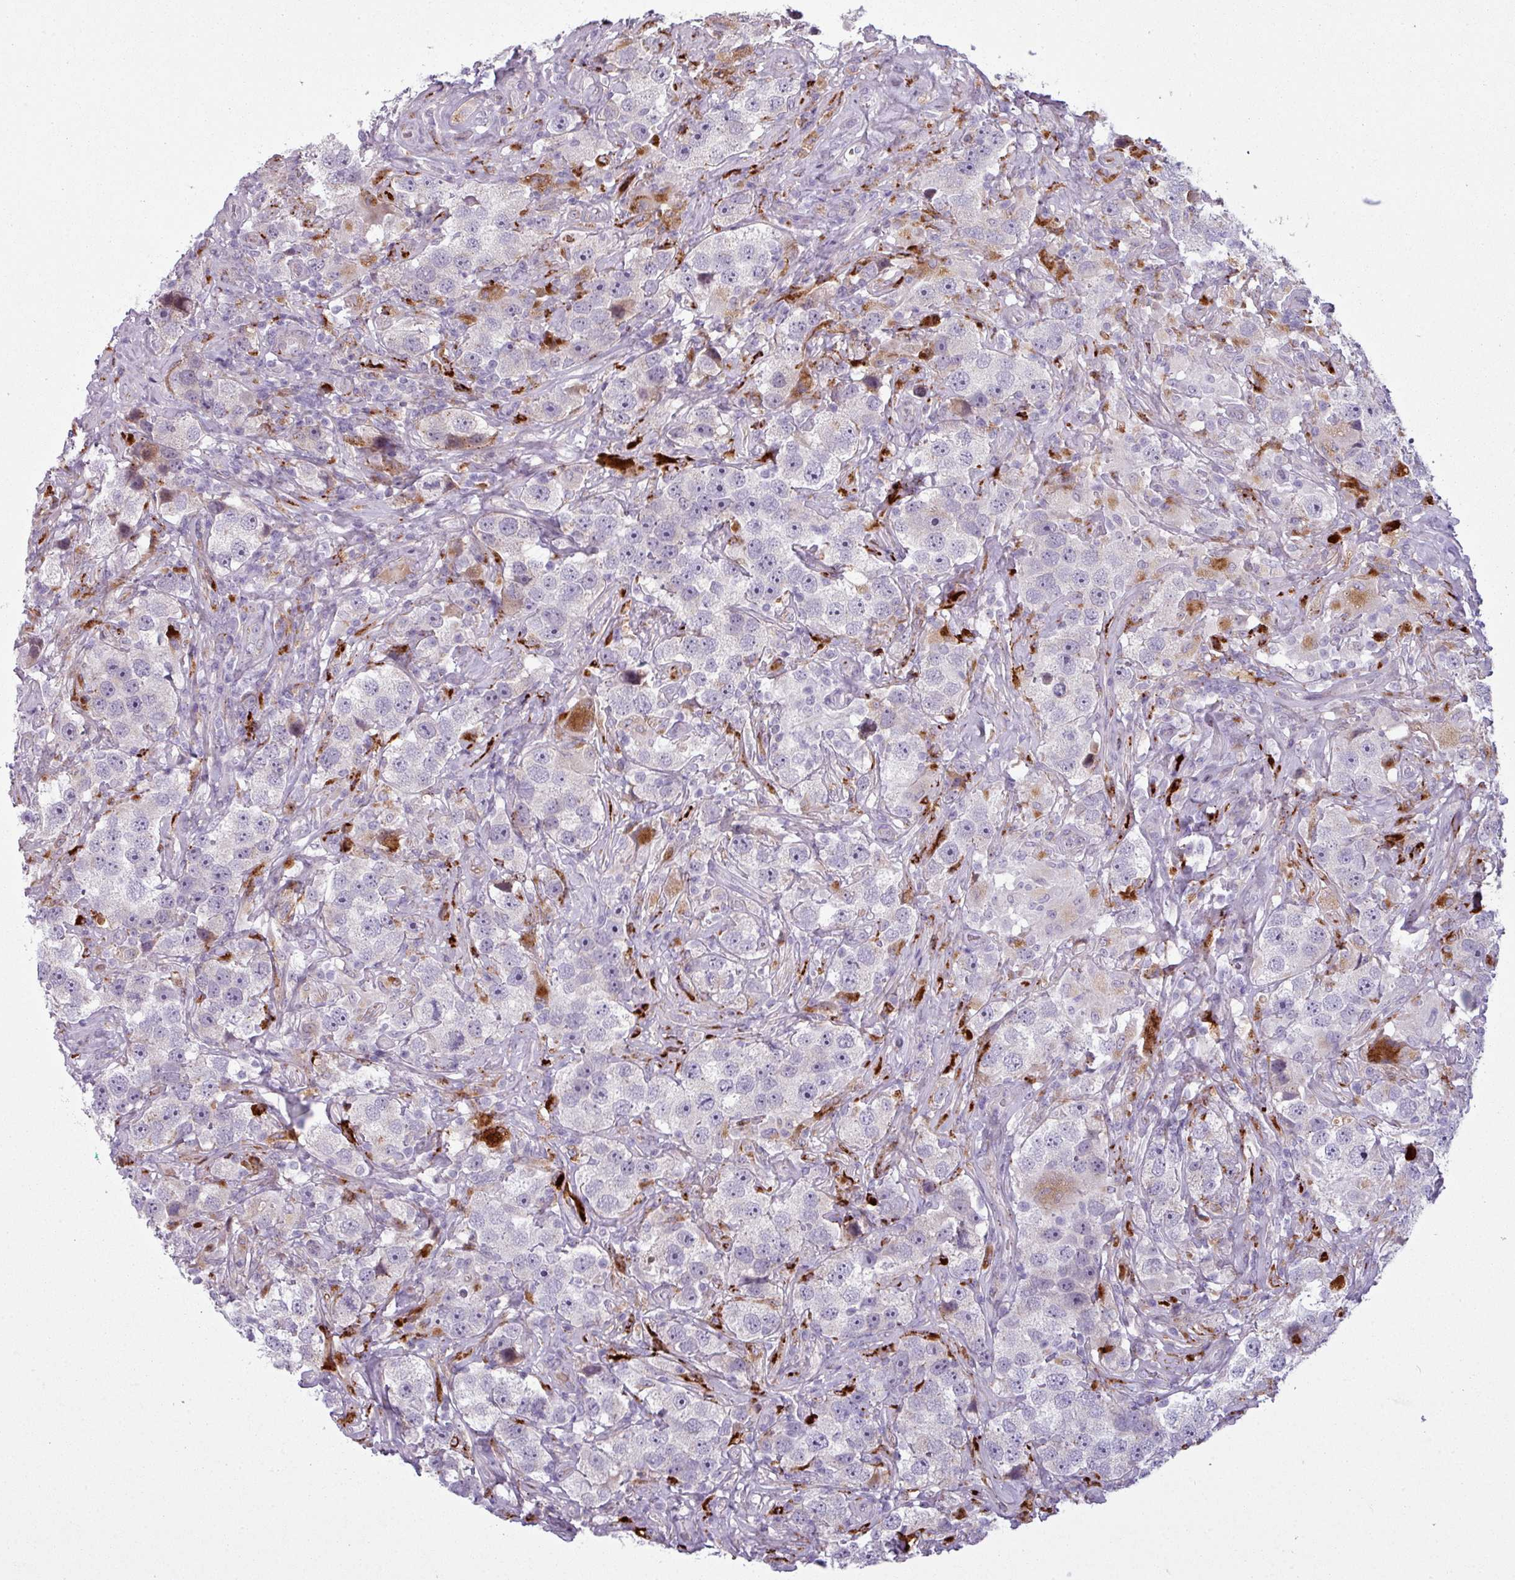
{"staining": {"intensity": "weak", "quantity": "<25%", "location": "cytoplasmic/membranous"}, "tissue": "testis cancer", "cell_type": "Tumor cells", "image_type": "cancer", "snomed": [{"axis": "morphology", "description": "Seminoma, NOS"}, {"axis": "topography", "description": "Testis"}], "caption": "A photomicrograph of human testis seminoma is negative for staining in tumor cells. Brightfield microscopy of IHC stained with DAB (3,3'-diaminobenzidine) (brown) and hematoxylin (blue), captured at high magnification.", "gene": "MAP7D2", "patient": {"sex": "male", "age": 49}}